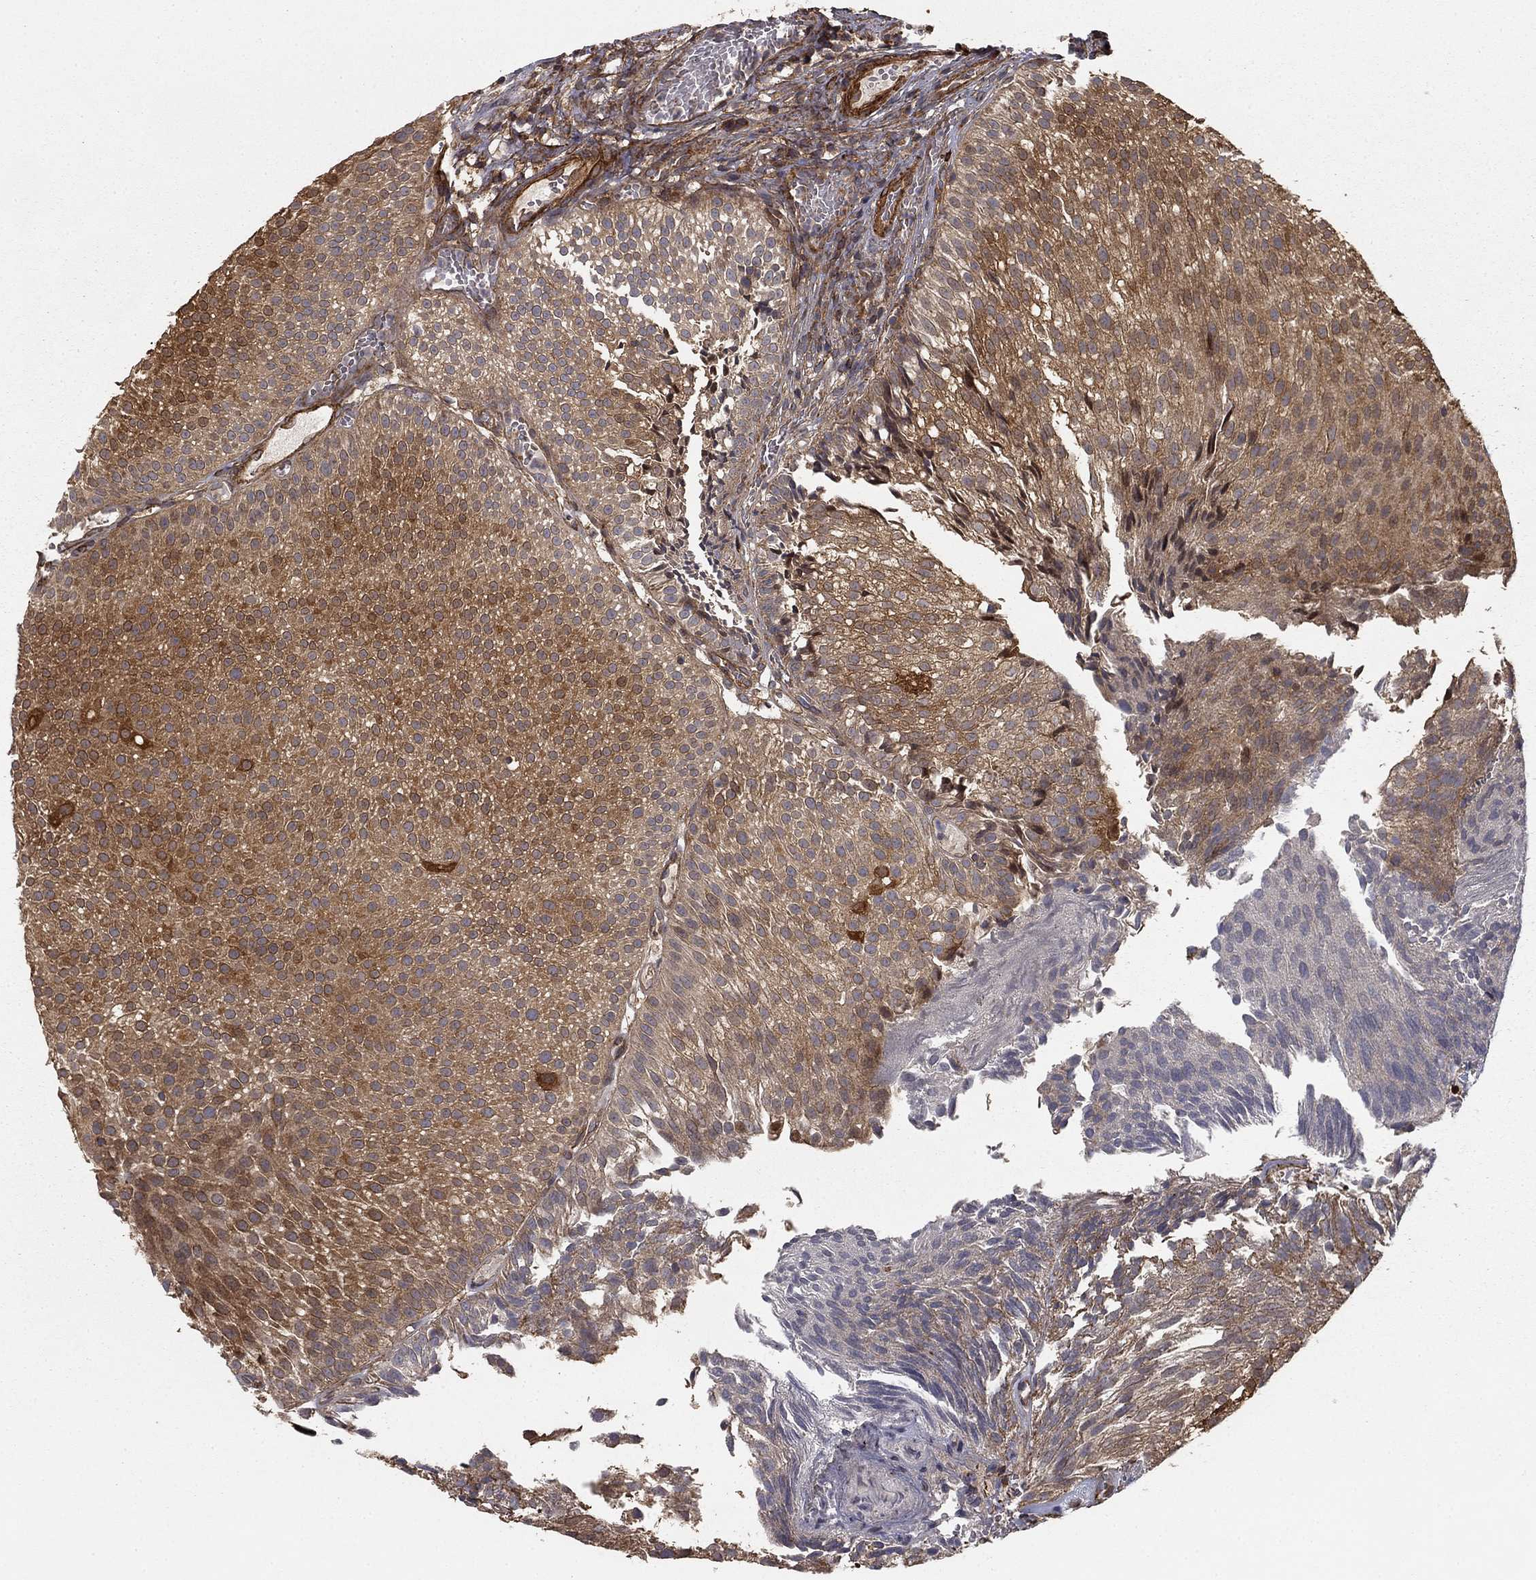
{"staining": {"intensity": "moderate", "quantity": "25%-75%", "location": "cytoplasmic/membranous"}, "tissue": "urothelial cancer", "cell_type": "Tumor cells", "image_type": "cancer", "snomed": [{"axis": "morphology", "description": "Urothelial carcinoma, Low grade"}, {"axis": "topography", "description": "Urinary bladder"}], "caption": "Immunohistochemistry (DAB (3,3'-diaminobenzidine)) staining of human low-grade urothelial carcinoma reveals moderate cytoplasmic/membranous protein staining in approximately 25%-75% of tumor cells.", "gene": "HABP4", "patient": {"sex": "male", "age": 65}}